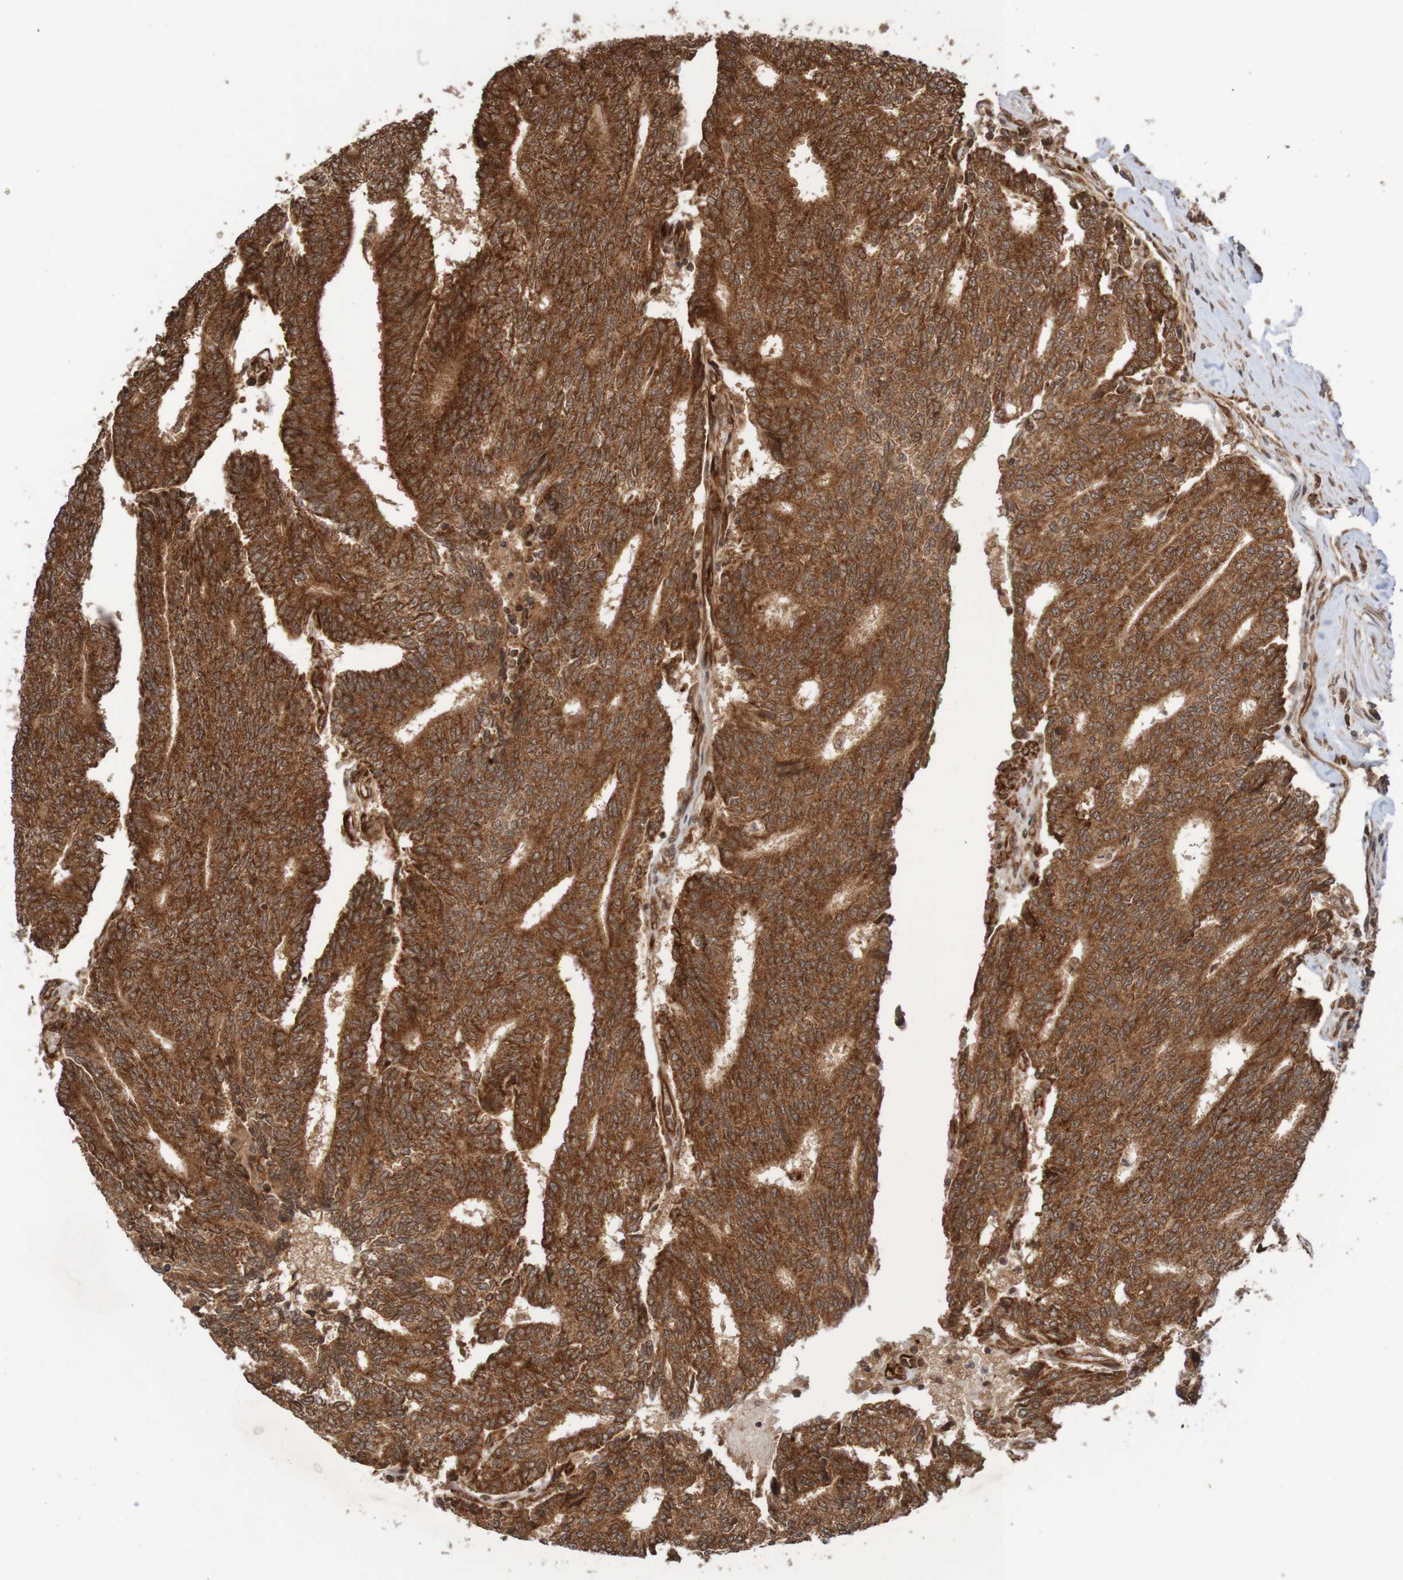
{"staining": {"intensity": "strong", "quantity": ">75%", "location": "cytoplasmic/membranous"}, "tissue": "prostate cancer", "cell_type": "Tumor cells", "image_type": "cancer", "snomed": [{"axis": "morphology", "description": "Normal tissue, NOS"}, {"axis": "morphology", "description": "Adenocarcinoma, High grade"}, {"axis": "topography", "description": "Prostate"}, {"axis": "topography", "description": "Seminal veicle"}], "caption": "Immunohistochemical staining of prostate high-grade adenocarcinoma displays strong cytoplasmic/membranous protein positivity in approximately >75% of tumor cells.", "gene": "MRPL52", "patient": {"sex": "male", "age": 55}}